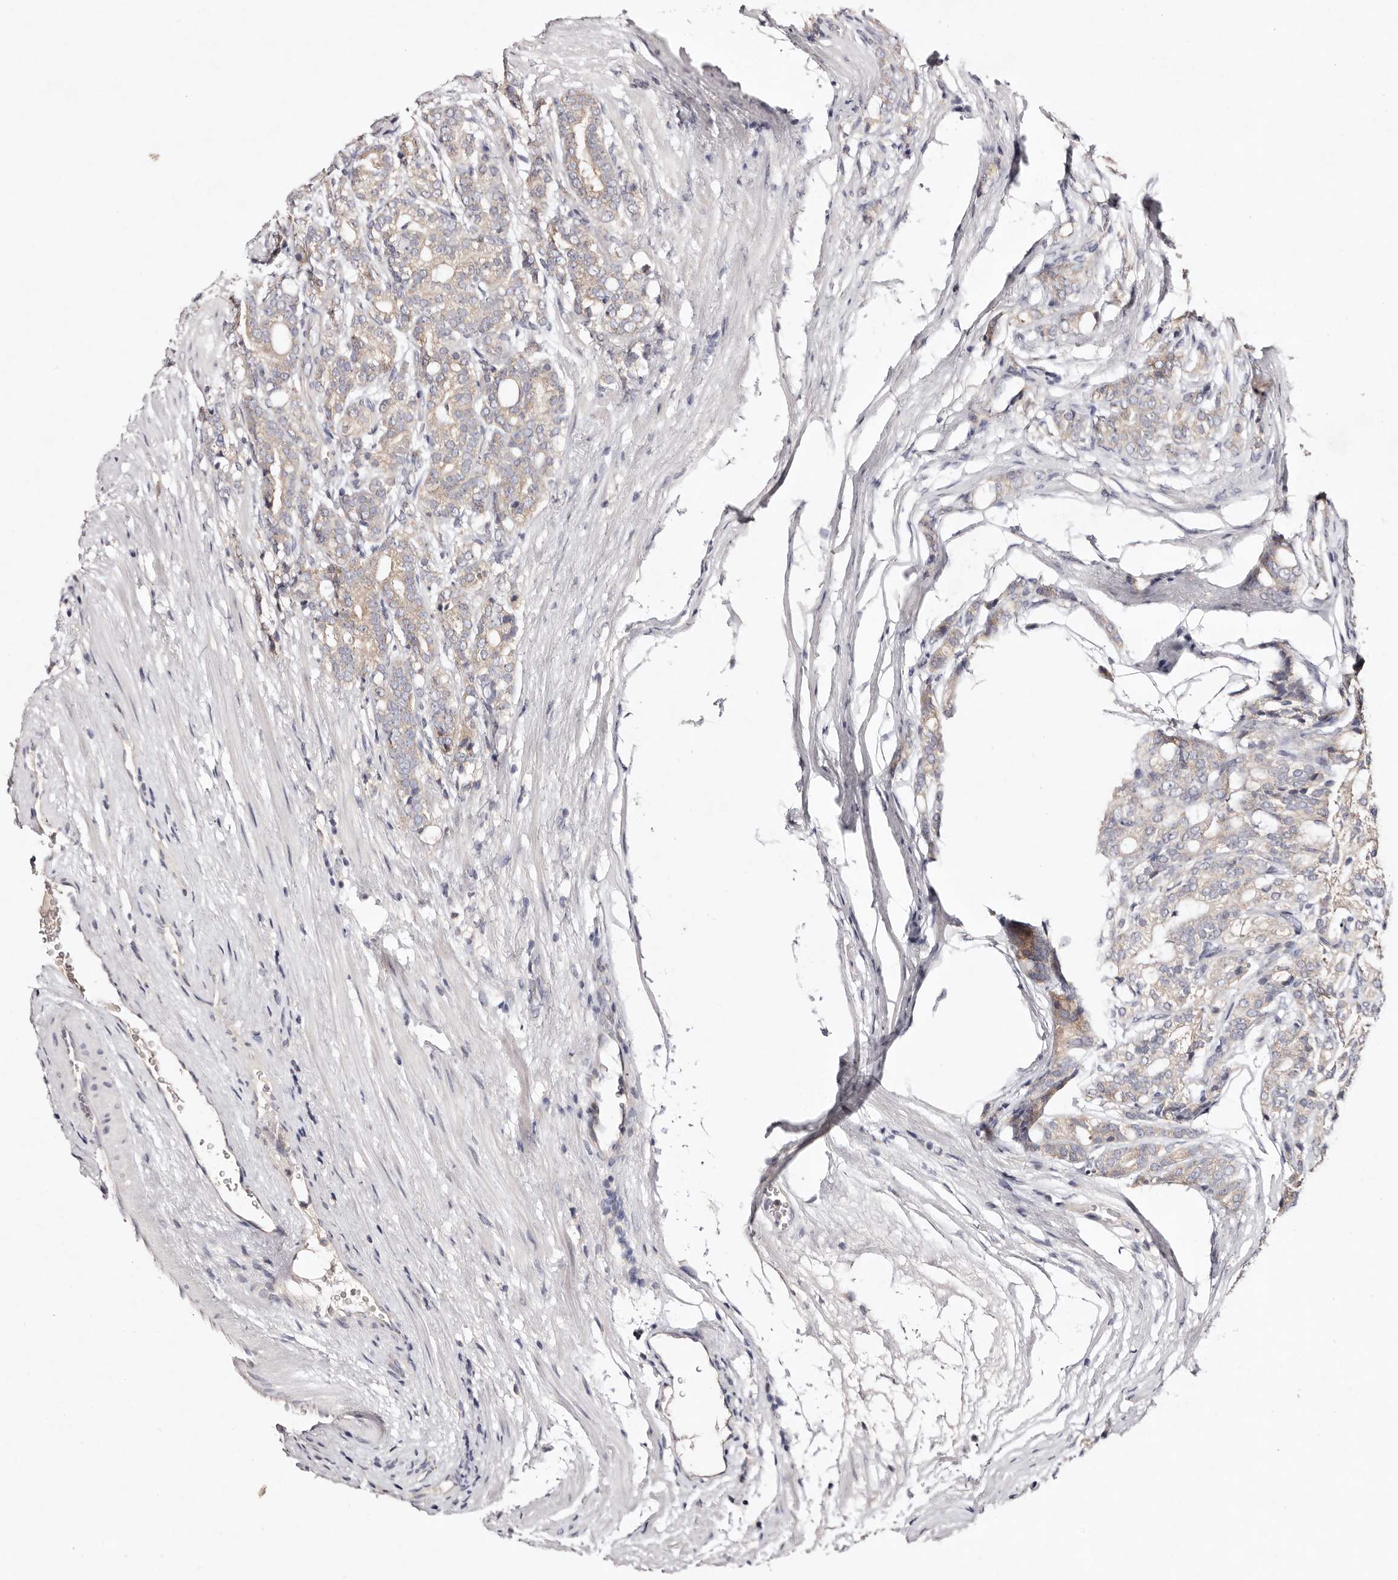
{"staining": {"intensity": "weak", "quantity": "<25%", "location": "cytoplasmic/membranous"}, "tissue": "prostate cancer", "cell_type": "Tumor cells", "image_type": "cancer", "snomed": [{"axis": "morphology", "description": "Adenocarcinoma, High grade"}, {"axis": "topography", "description": "Prostate"}], "caption": "The photomicrograph shows no significant expression in tumor cells of prostate cancer.", "gene": "TSC2", "patient": {"sex": "male", "age": 57}}